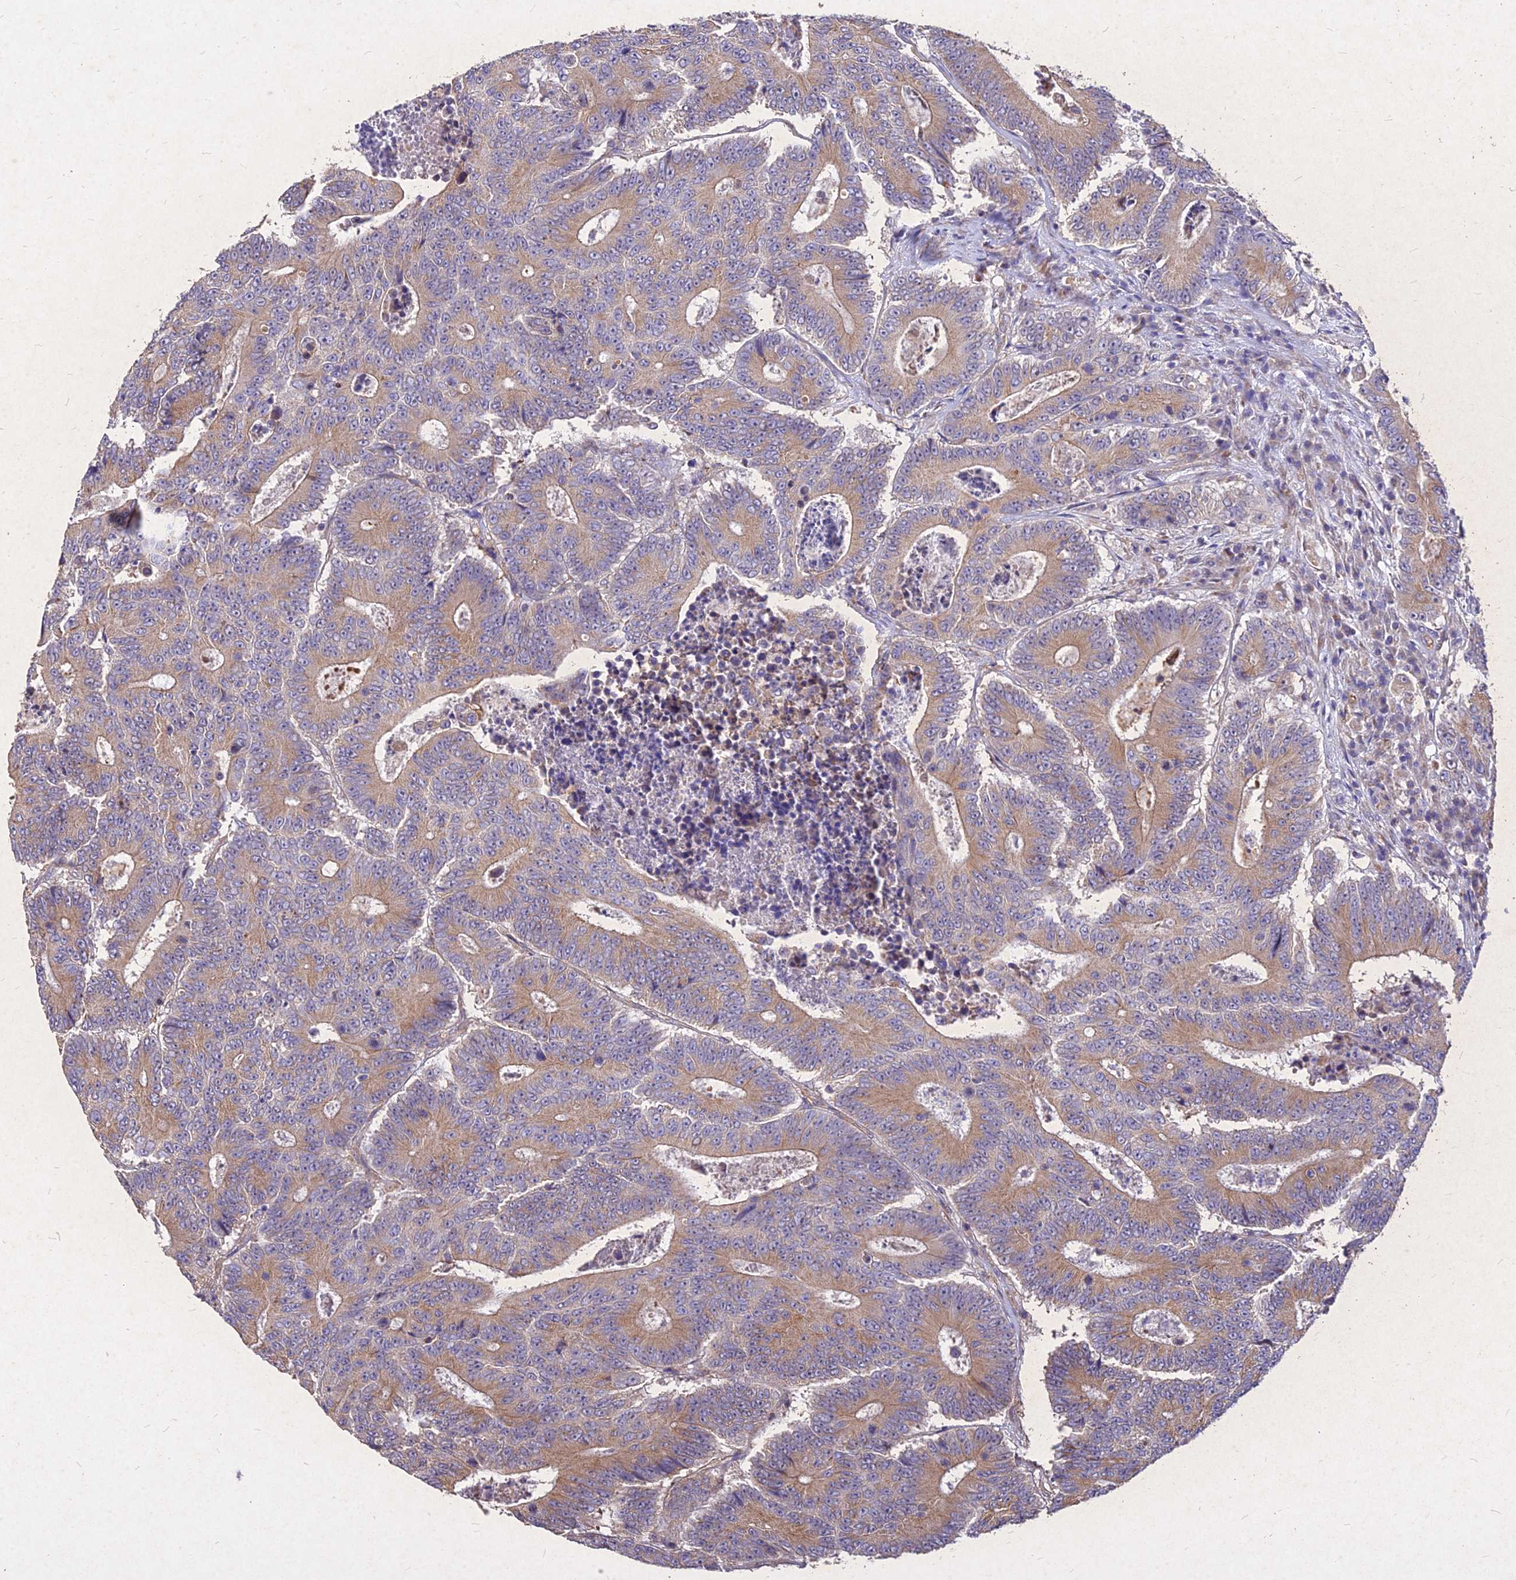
{"staining": {"intensity": "weak", "quantity": ">75%", "location": "cytoplasmic/membranous"}, "tissue": "colorectal cancer", "cell_type": "Tumor cells", "image_type": "cancer", "snomed": [{"axis": "morphology", "description": "Adenocarcinoma, NOS"}, {"axis": "topography", "description": "Colon"}], "caption": "Immunohistochemistry of colorectal adenocarcinoma exhibits low levels of weak cytoplasmic/membranous expression in approximately >75% of tumor cells.", "gene": "SKA1", "patient": {"sex": "male", "age": 83}}